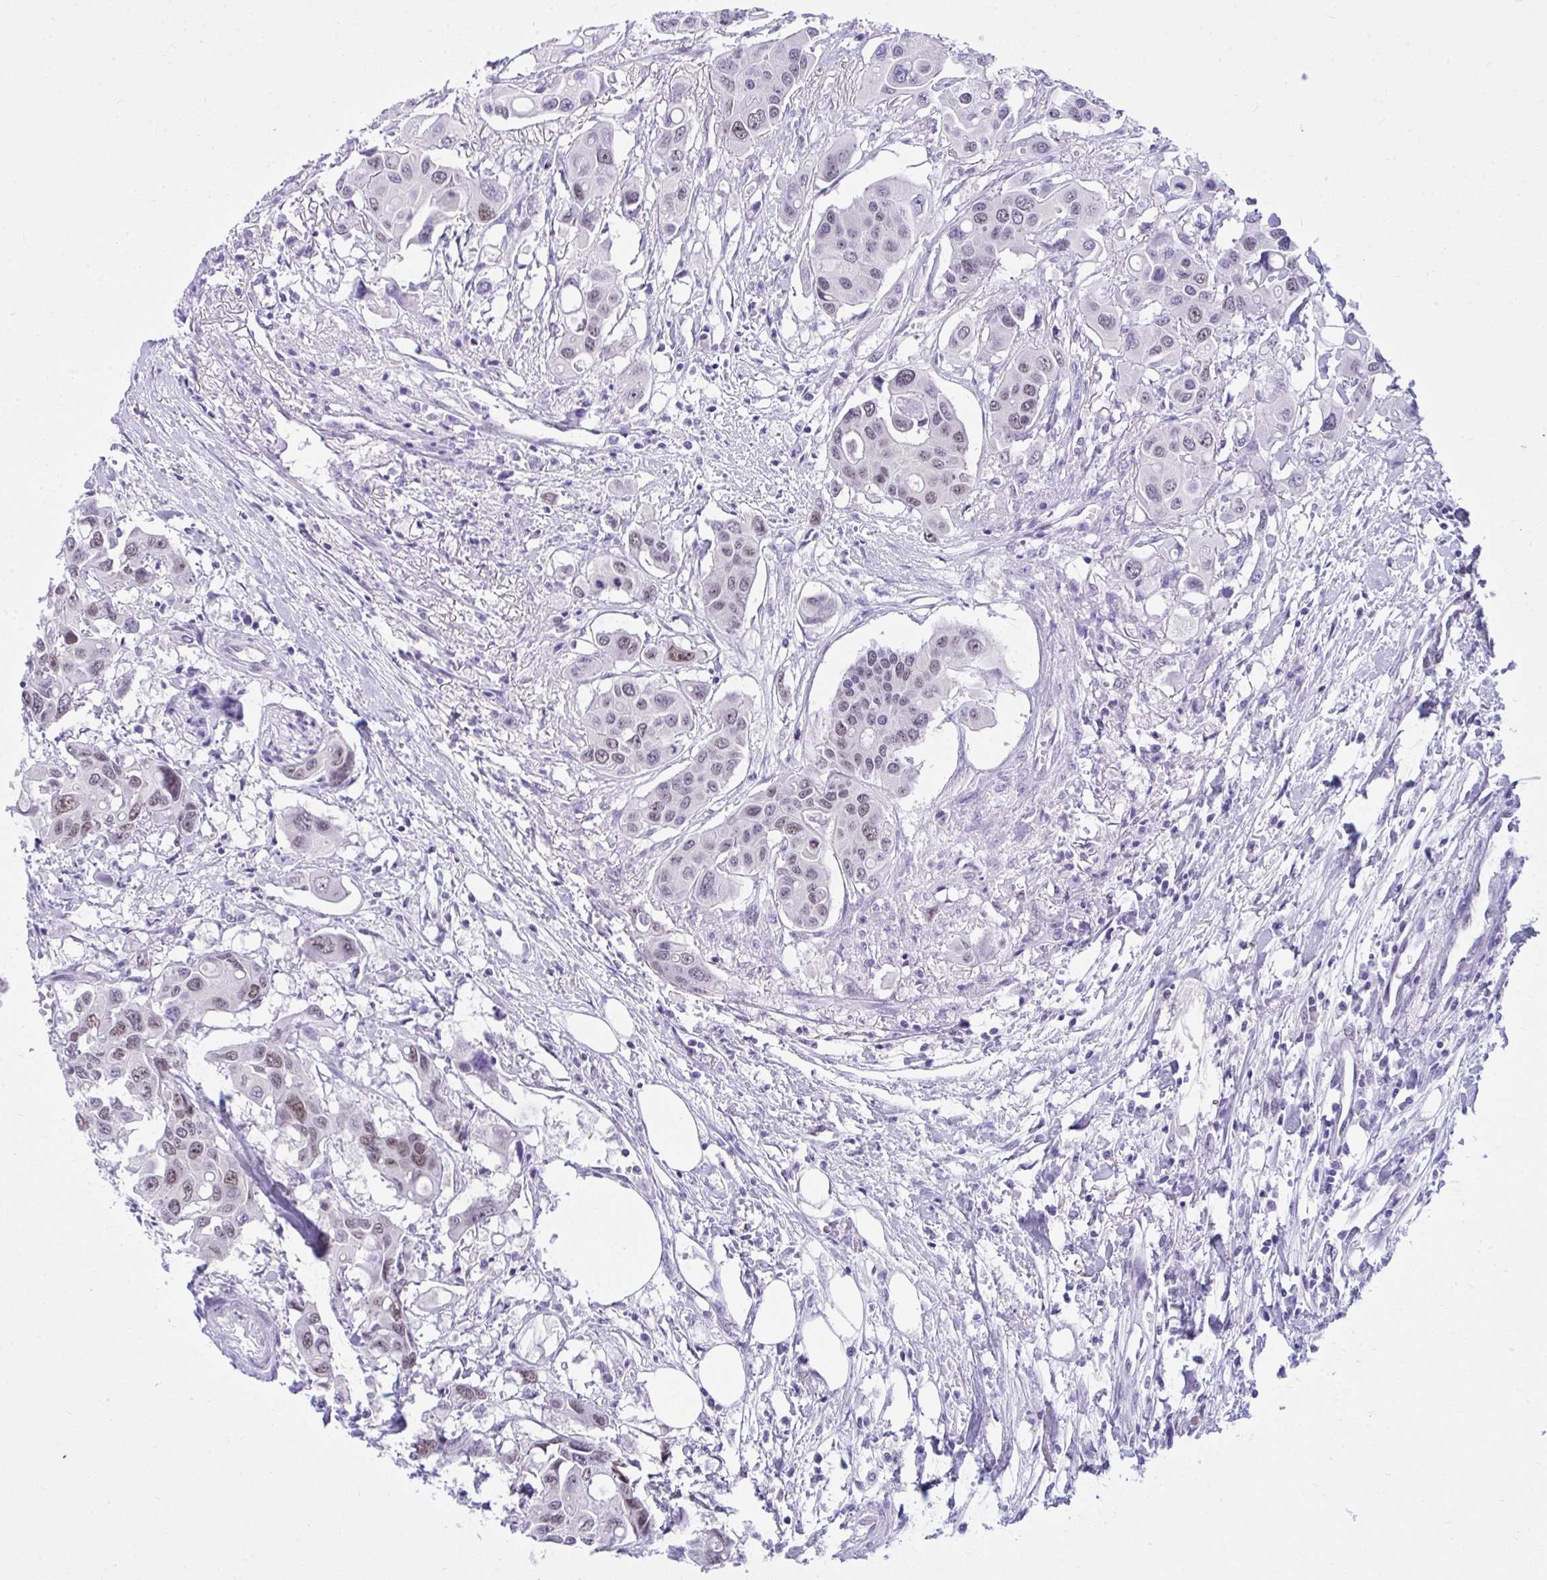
{"staining": {"intensity": "weak", "quantity": "<25%", "location": "nuclear"}, "tissue": "colorectal cancer", "cell_type": "Tumor cells", "image_type": "cancer", "snomed": [{"axis": "morphology", "description": "Adenocarcinoma, NOS"}, {"axis": "topography", "description": "Colon"}], "caption": "Colorectal cancer (adenocarcinoma) stained for a protein using immunohistochemistry demonstrates no expression tumor cells.", "gene": "TEAD4", "patient": {"sex": "male", "age": 77}}